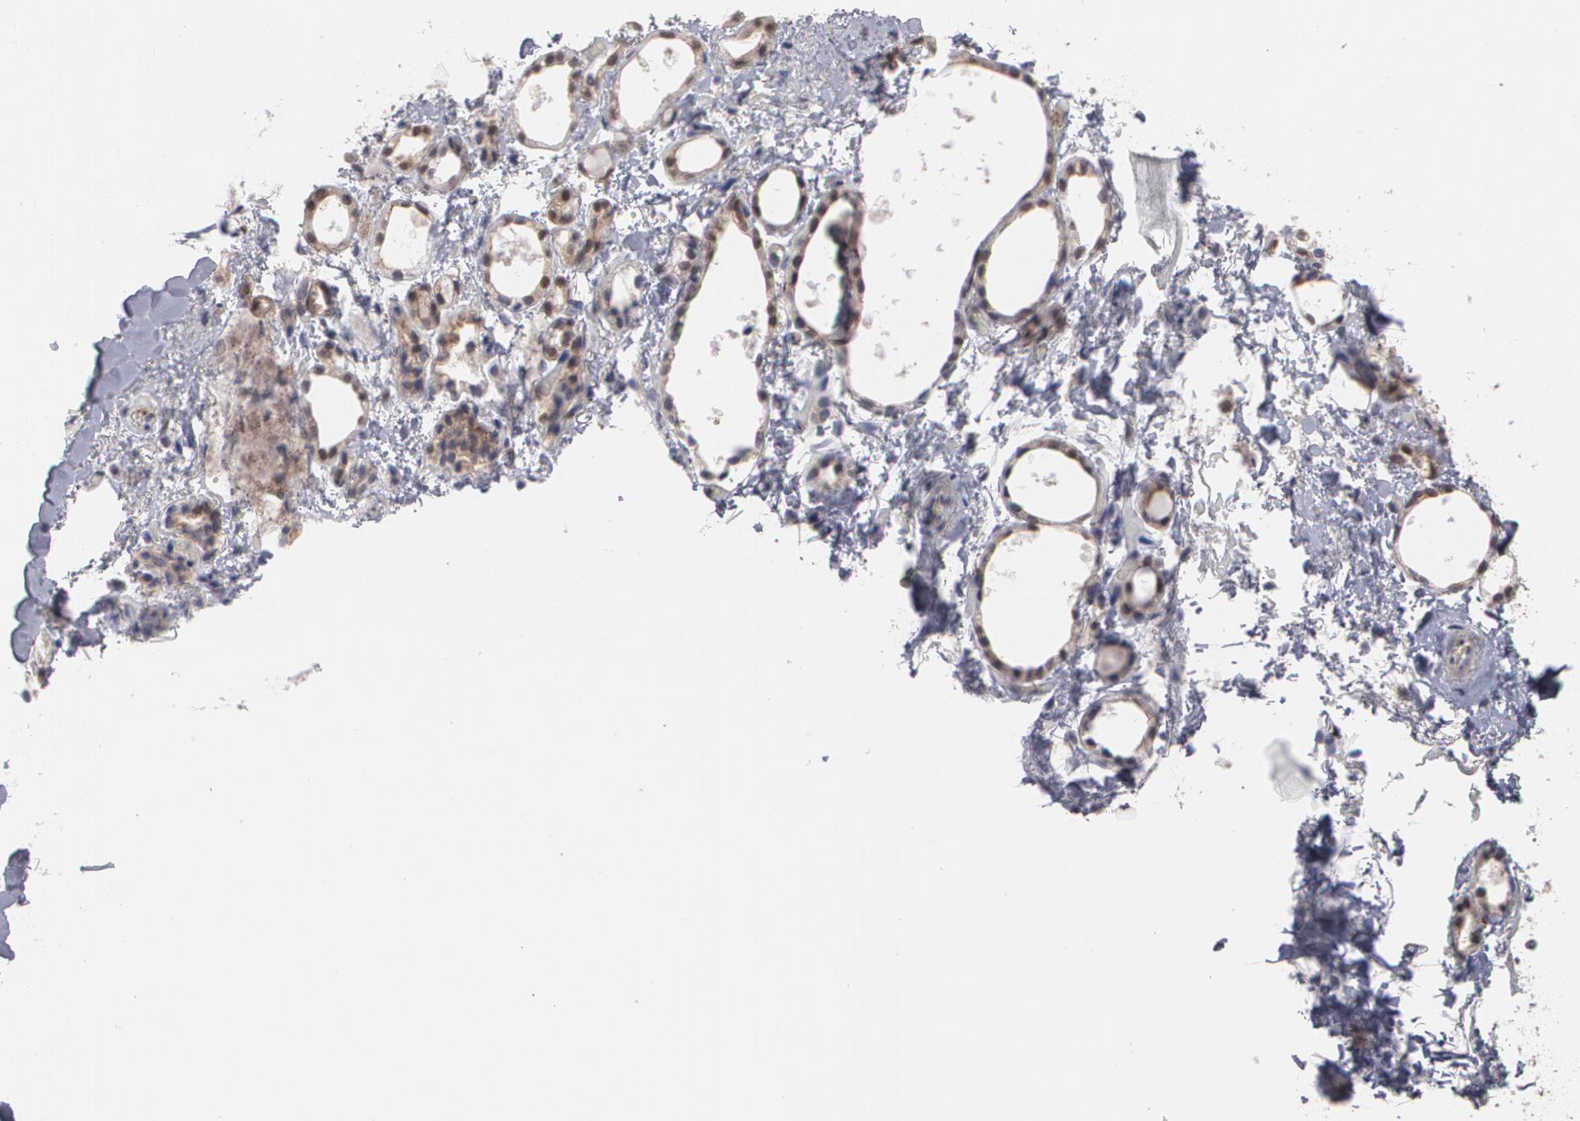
{"staining": {"intensity": "moderate", "quantity": "<25%", "location": "nuclear"}, "tissue": "thyroid gland", "cell_type": "Glandular cells", "image_type": "normal", "snomed": [{"axis": "morphology", "description": "Normal tissue, NOS"}, {"axis": "topography", "description": "Thyroid gland"}], "caption": "A brown stain shows moderate nuclear positivity of a protein in glandular cells of benign thyroid gland.", "gene": "HTT", "patient": {"sex": "female", "age": 75}}